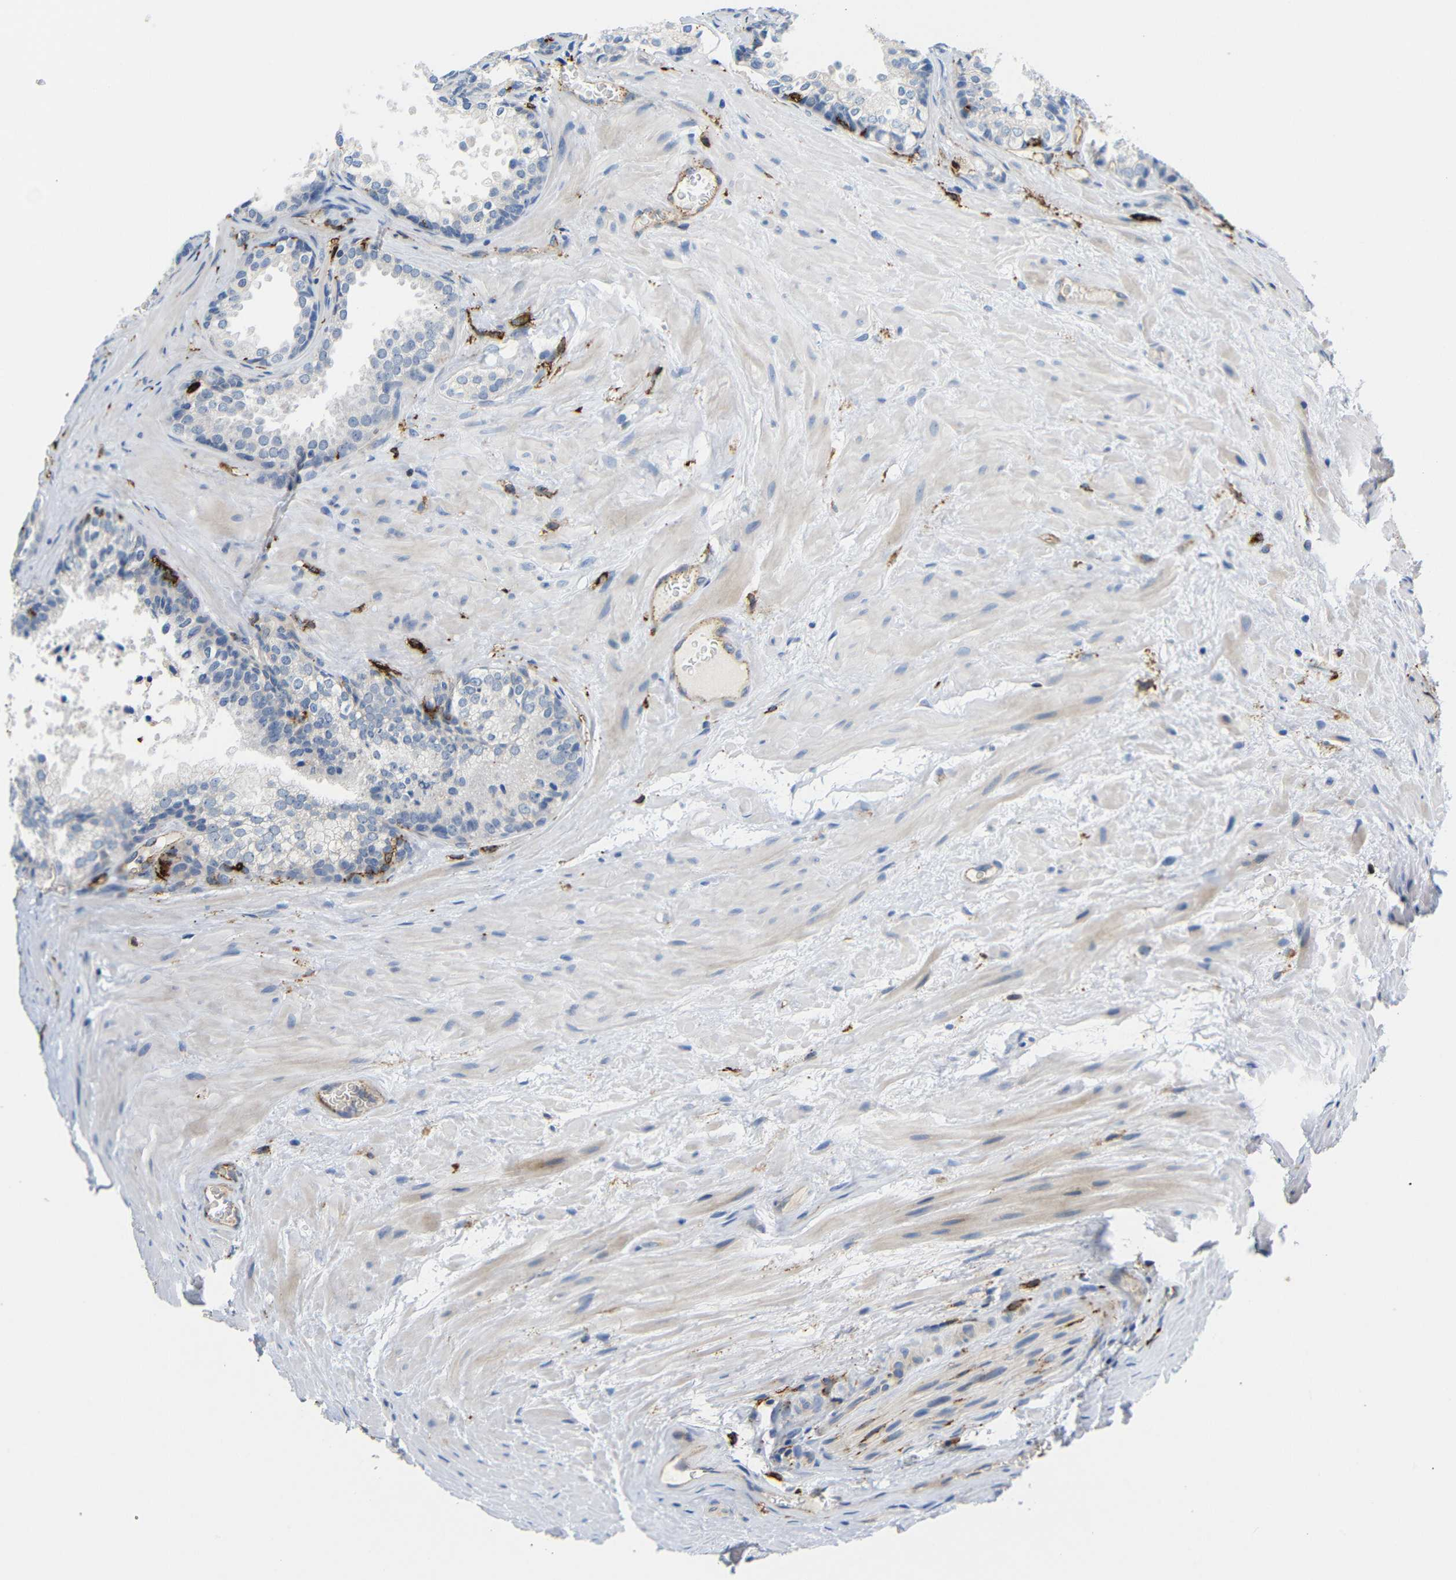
{"staining": {"intensity": "weak", "quantity": "<25%", "location": "cytoplasmic/membranous"}, "tissue": "prostate cancer", "cell_type": "Tumor cells", "image_type": "cancer", "snomed": [{"axis": "morphology", "description": "Adenocarcinoma, High grade"}, {"axis": "topography", "description": "Prostate"}], "caption": "The photomicrograph reveals no staining of tumor cells in prostate adenocarcinoma (high-grade). (DAB (3,3'-diaminobenzidine) immunohistochemistry (IHC), high magnification).", "gene": "HLA-DQB1", "patient": {"sex": "male", "age": 70}}